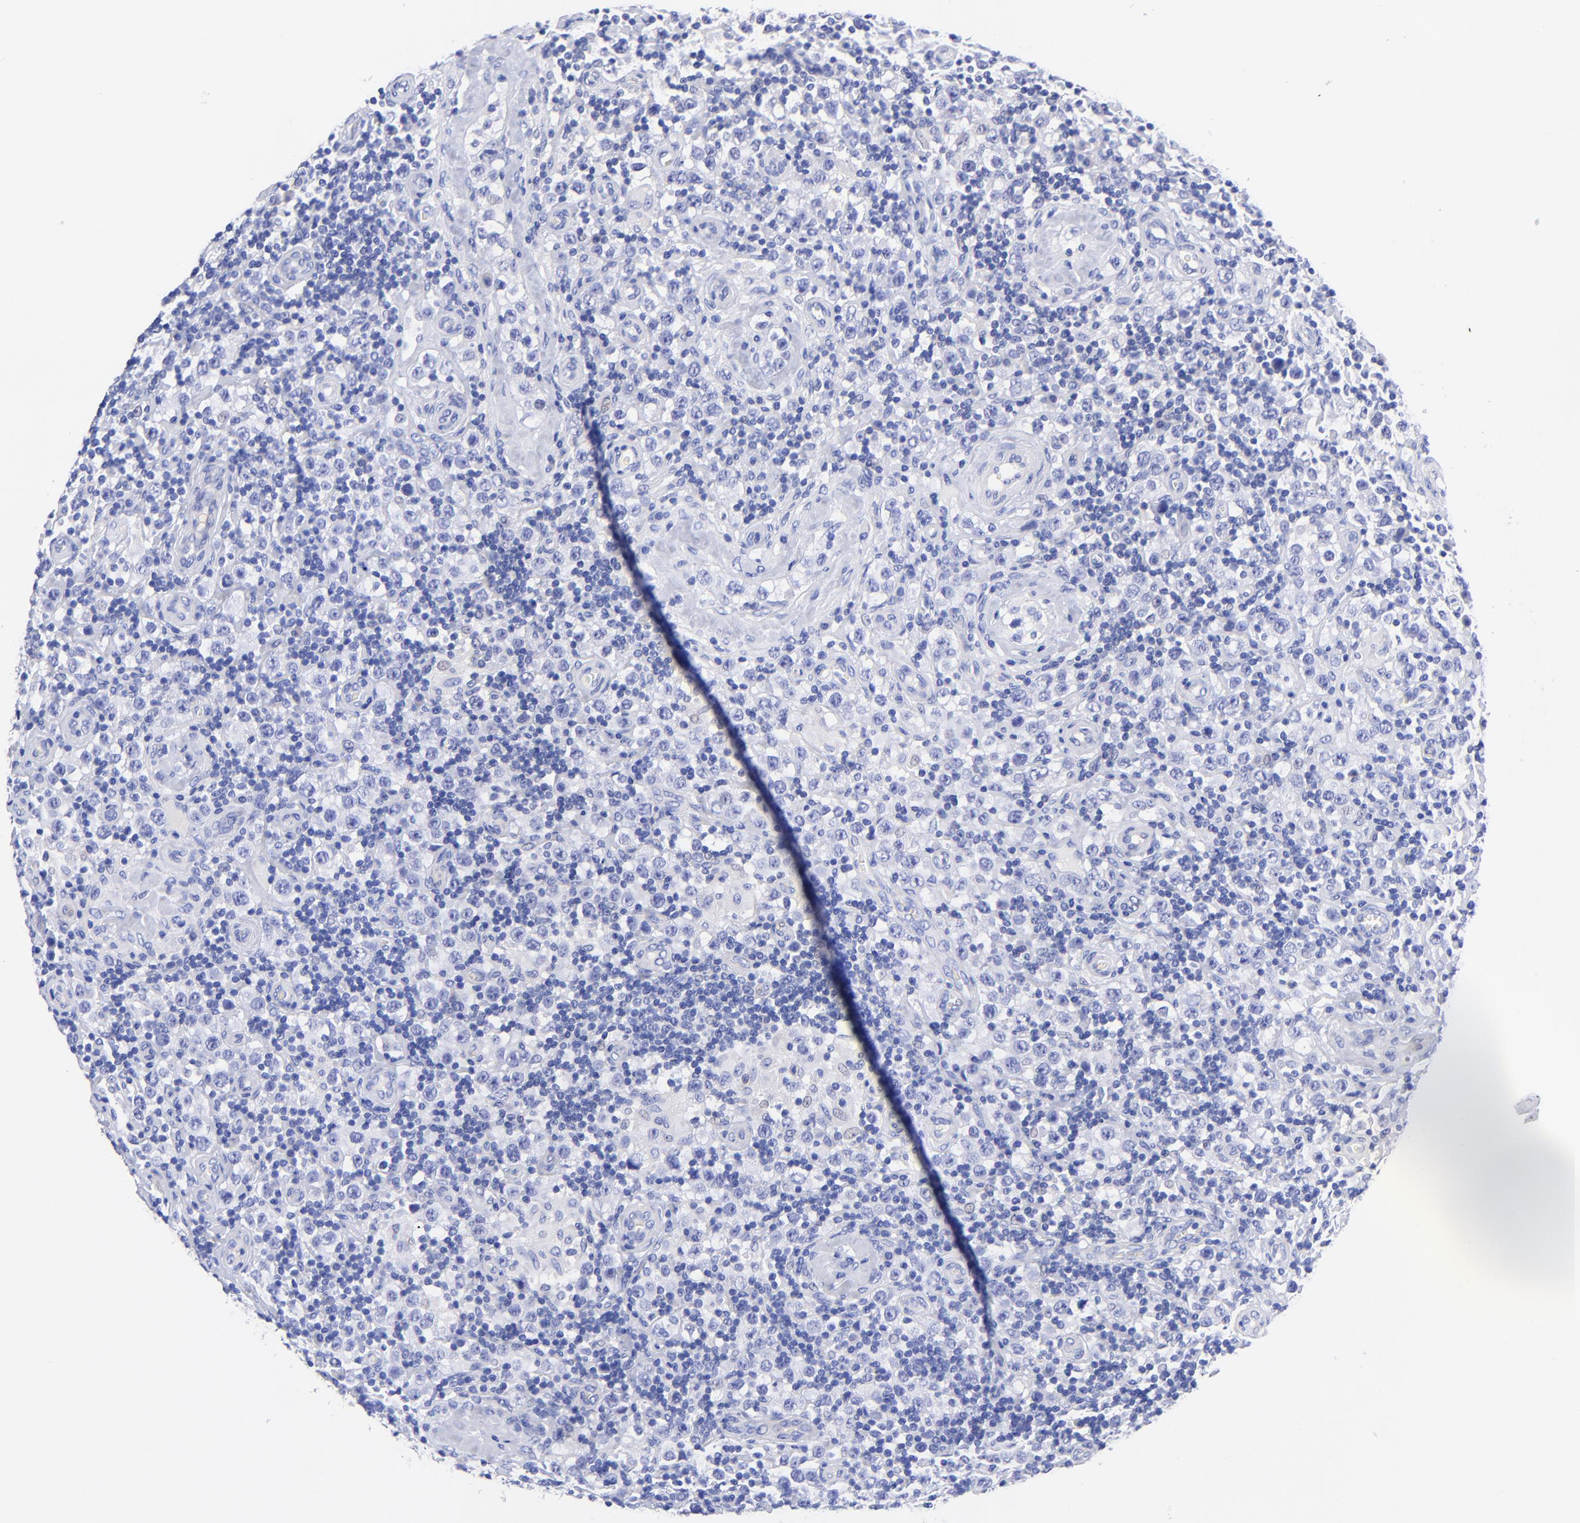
{"staining": {"intensity": "negative", "quantity": "none", "location": "none"}, "tissue": "testis cancer", "cell_type": "Tumor cells", "image_type": "cancer", "snomed": [{"axis": "morphology", "description": "Seminoma, NOS"}, {"axis": "topography", "description": "Testis"}], "caption": "A micrograph of testis cancer stained for a protein reveals no brown staining in tumor cells.", "gene": "GPHN", "patient": {"sex": "male", "age": 32}}